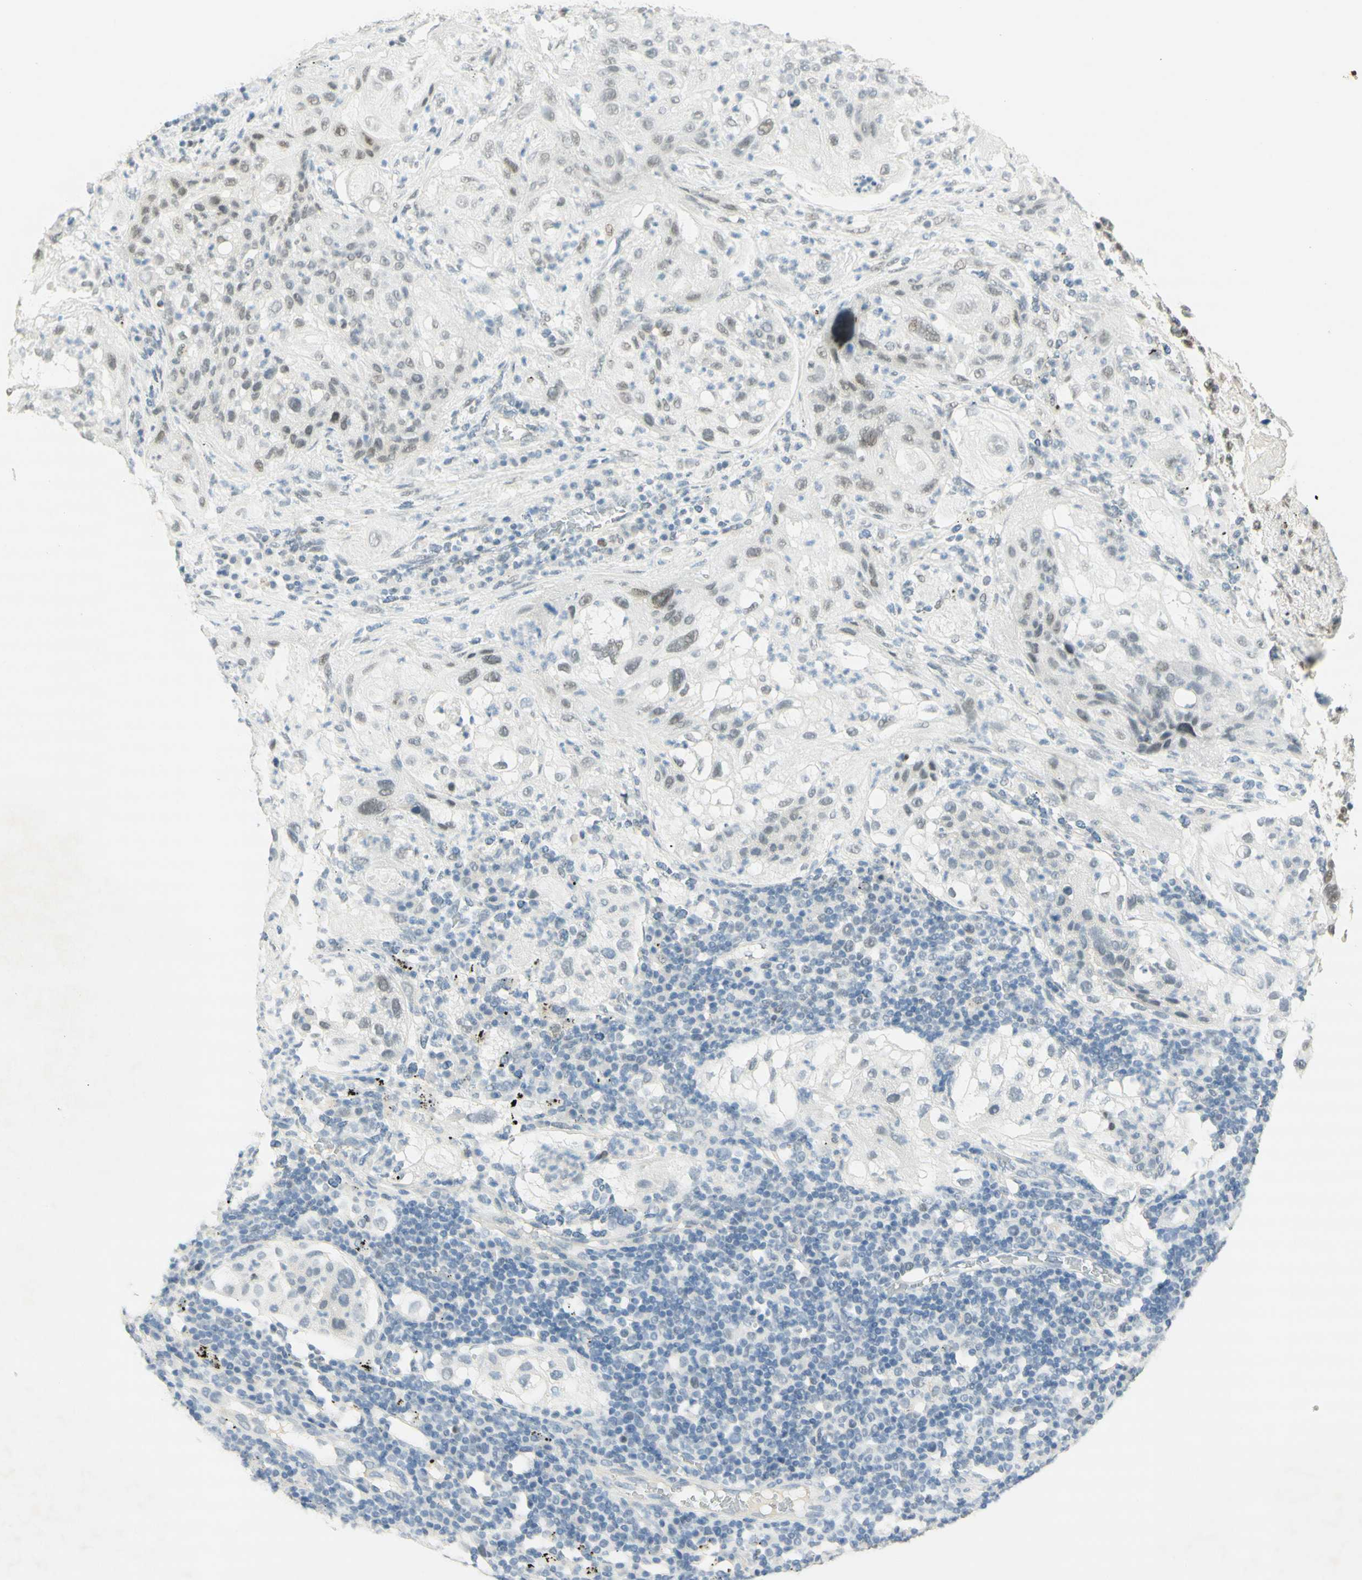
{"staining": {"intensity": "weak", "quantity": ">75%", "location": "nuclear"}, "tissue": "lung cancer", "cell_type": "Tumor cells", "image_type": "cancer", "snomed": [{"axis": "morphology", "description": "Inflammation, NOS"}, {"axis": "morphology", "description": "Squamous cell carcinoma, NOS"}, {"axis": "topography", "description": "Lymph node"}, {"axis": "topography", "description": "Soft tissue"}, {"axis": "topography", "description": "Lung"}], "caption": "Tumor cells reveal low levels of weak nuclear expression in about >75% of cells in squamous cell carcinoma (lung). (Stains: DAB in brown, nuclei in blue, Microscopy: brightfield microscopy at high magnification).", "gene": "PMS2", "patient": {"sex": "male", "age": 66}}